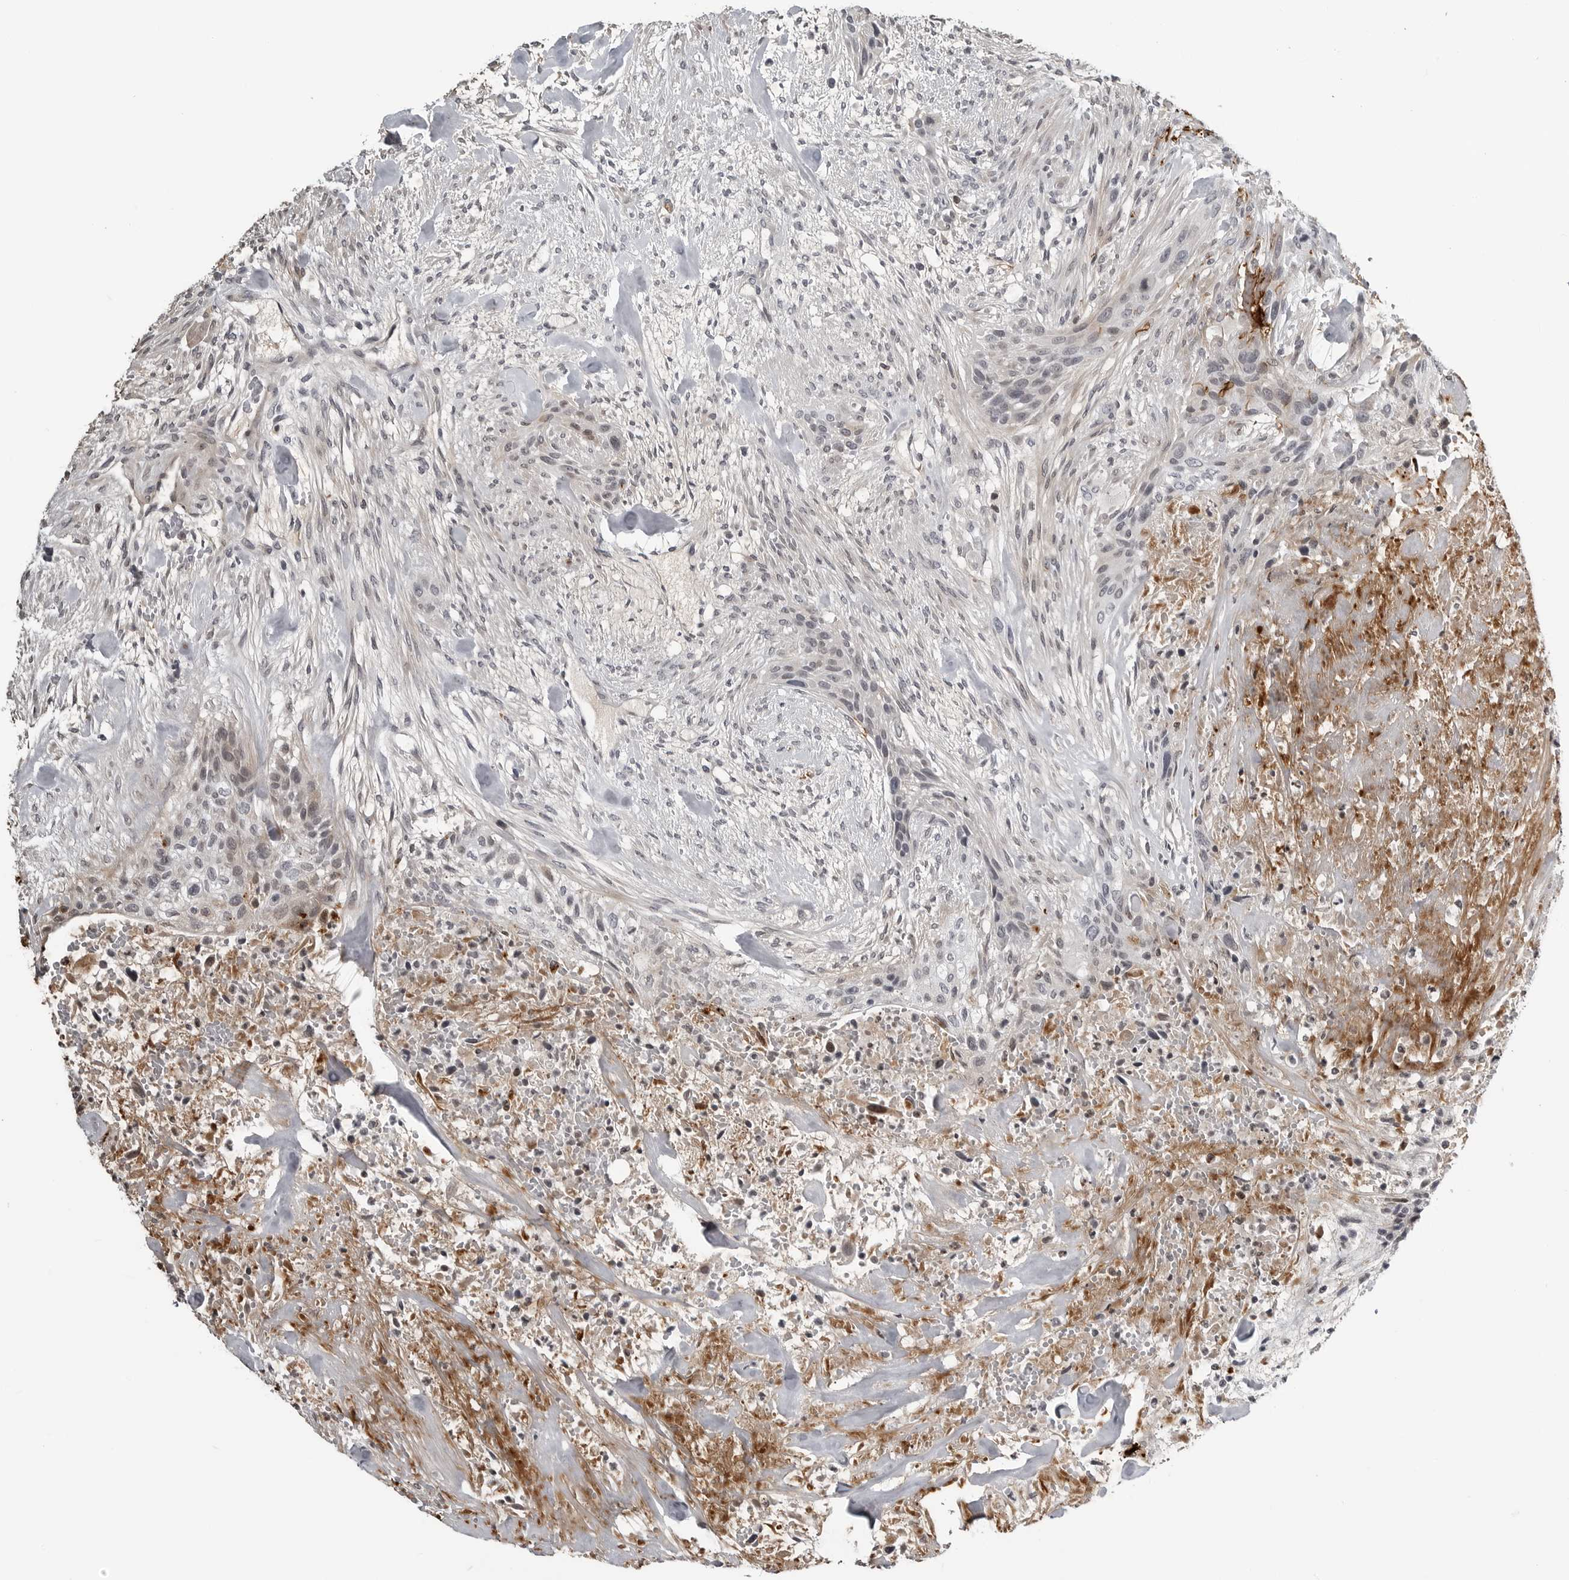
{"staining": {"intensity": "negative", "quantity": "none", "location": "none"}, "tissue": "urothelial cancer", "cell_type": "Tumor cells", "image_type": "cancer", "snomed": [{"axis": "morphology", "description": "Urothelial carcinoma, High grade"}, {"axis": "topography", "description": "Urinary bladder"}], "caption": "A histopathology image of human urothelial cancer is negative for staining in tumor cells.", "gene": "CXCR5", "patient": {"sex": "male", "age": 35}}